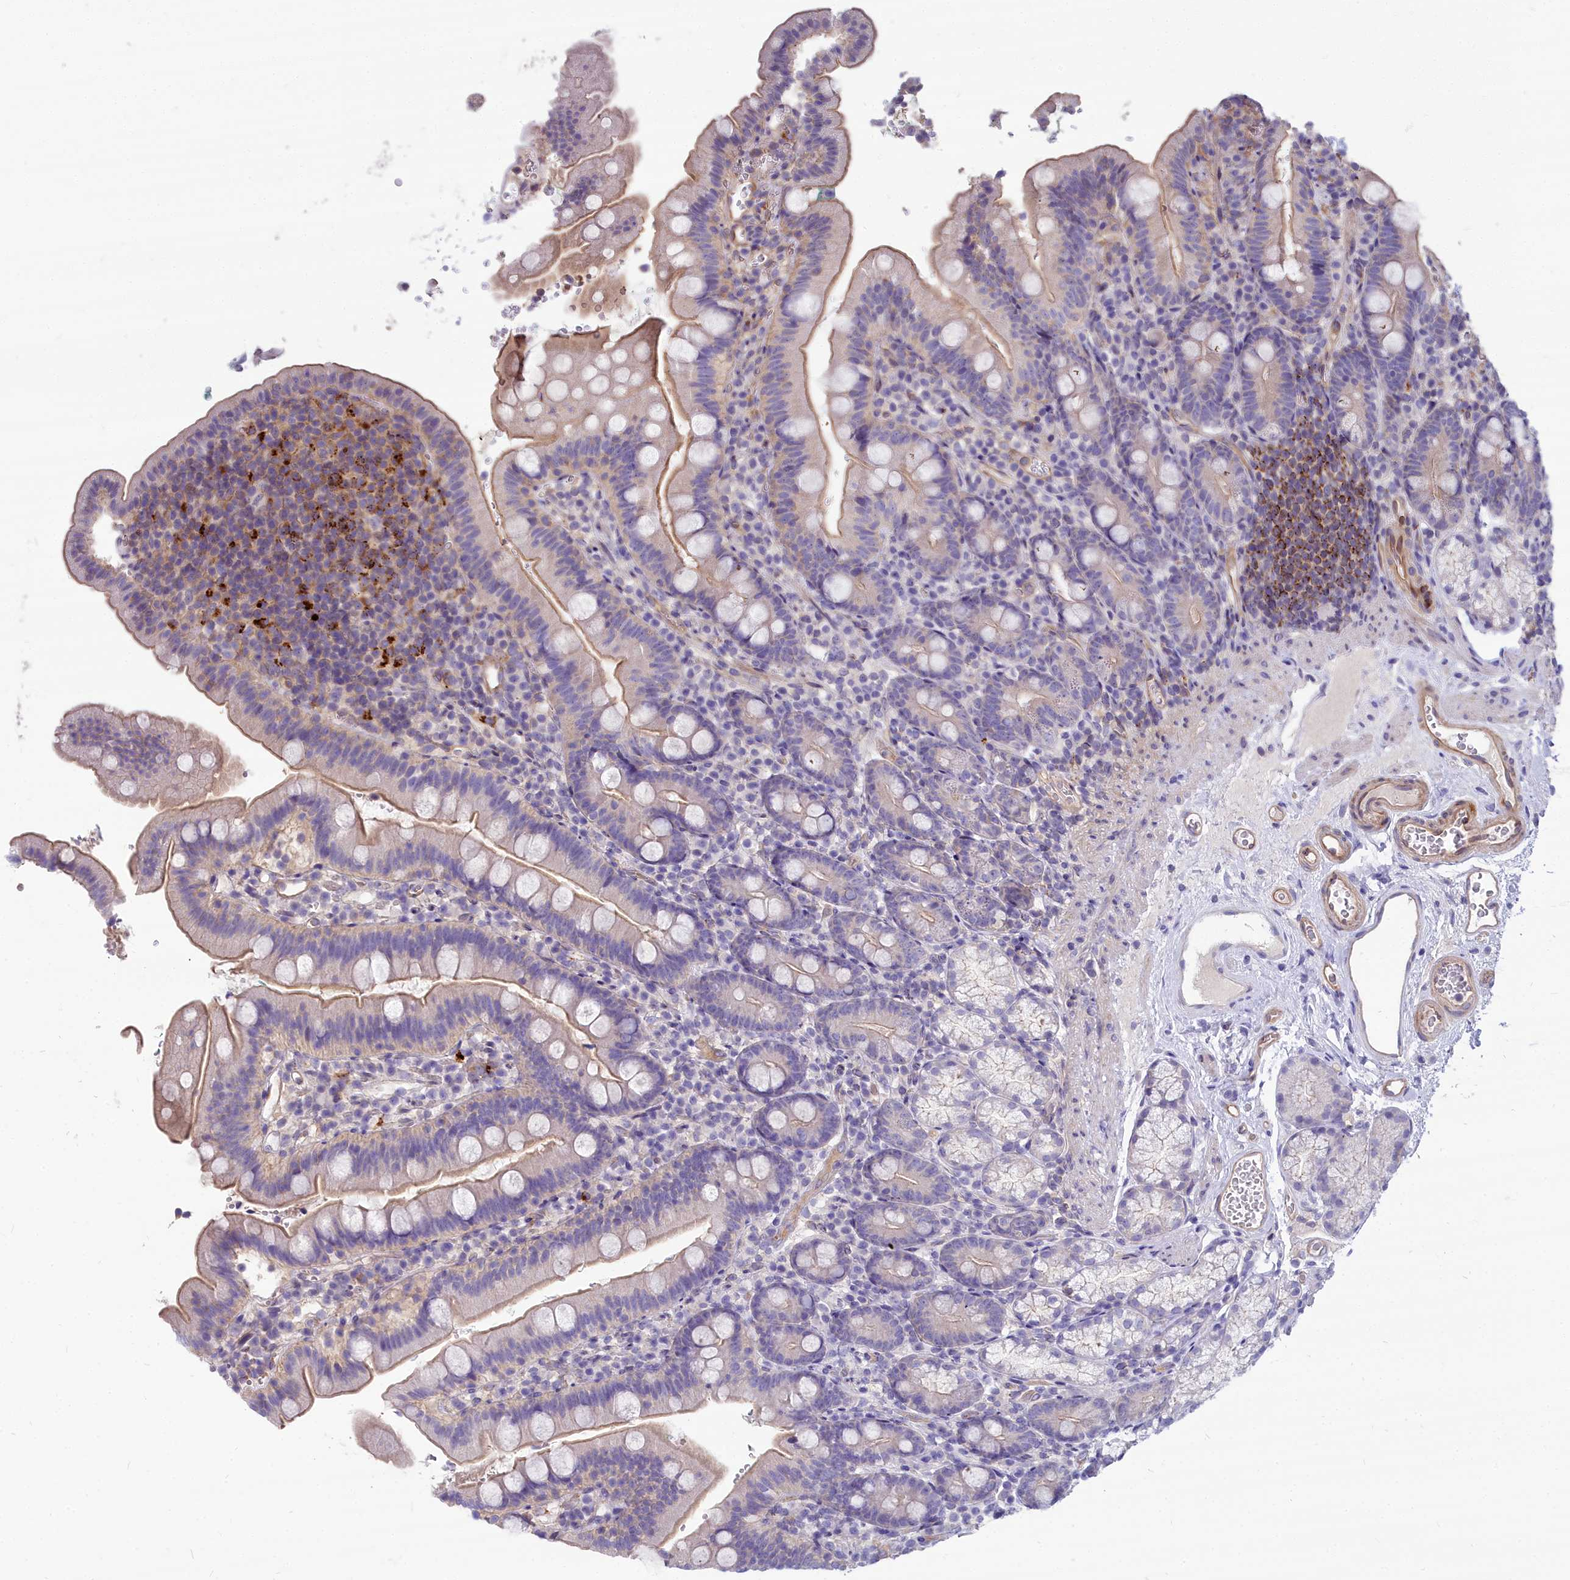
{"staining": {"intensity": "weak", "quantity": "<25%", "location": "cytoplasmic/membranous"}, "tissue": "duodenum", "cell_type": "Glandular cells", "image_type": "normal", "snomed": [{"axis": "morphology", "description": "Normal tissue, NOS"}, {"axis": "topography", "description": "Duodenum"}], "caption": "Immunohistochemistry (IHC) micrograph of unremarkable duodenum stained for a protein (brown), which exhibits no expression in glandular cells.", "gene": "HLA", "patient": {"sex": "female", "age": 67}}